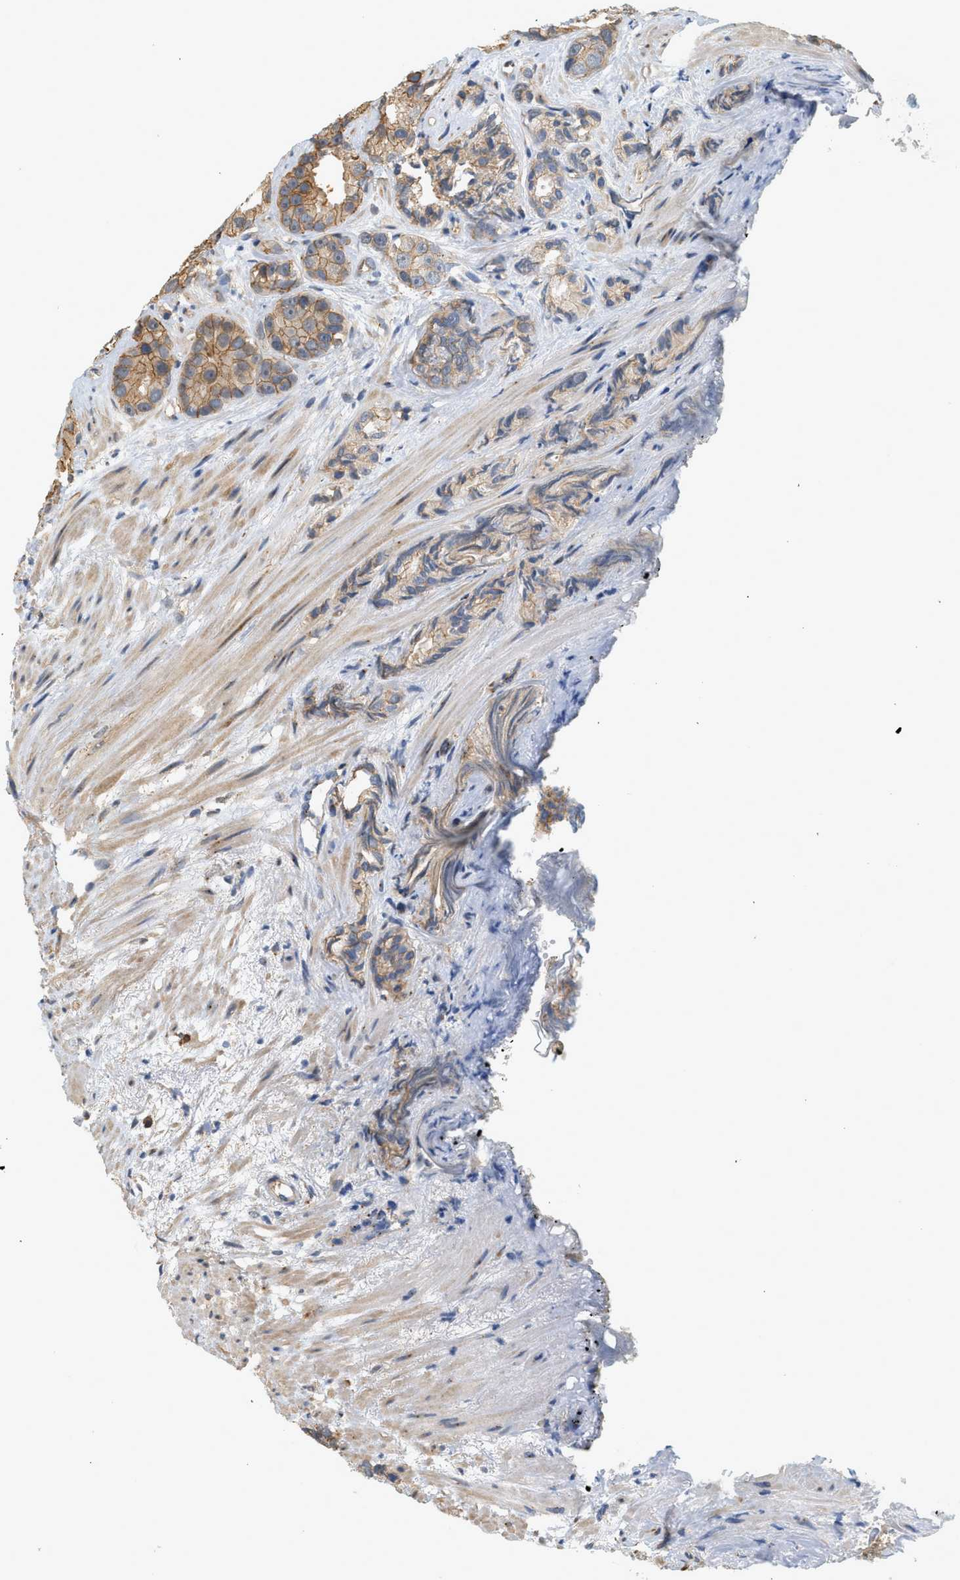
{"staining": {"intensity": "moderate", "quantity": ">75%", "location": "cytoplasmic/membranous"}, "tissue": "prostate cancer", "cell_type": "Tumor cells", "image_type": "cancer", "snomed": [{"axis": "morphology", "description": "Adenocarcinoma, Low grade"}, {"axis": "topography", "description": "Prostate"}], "caption": "Low-grade adenocarcinoma (prostate) stained with DAB immunohistochemistry (IHC) shows medium levels of moderate cytoplasmic/membranous positivity in approximately >75% of tumor cells.", "gene": "CTXN1", "patient": {"sex": "male", "age": 89}}